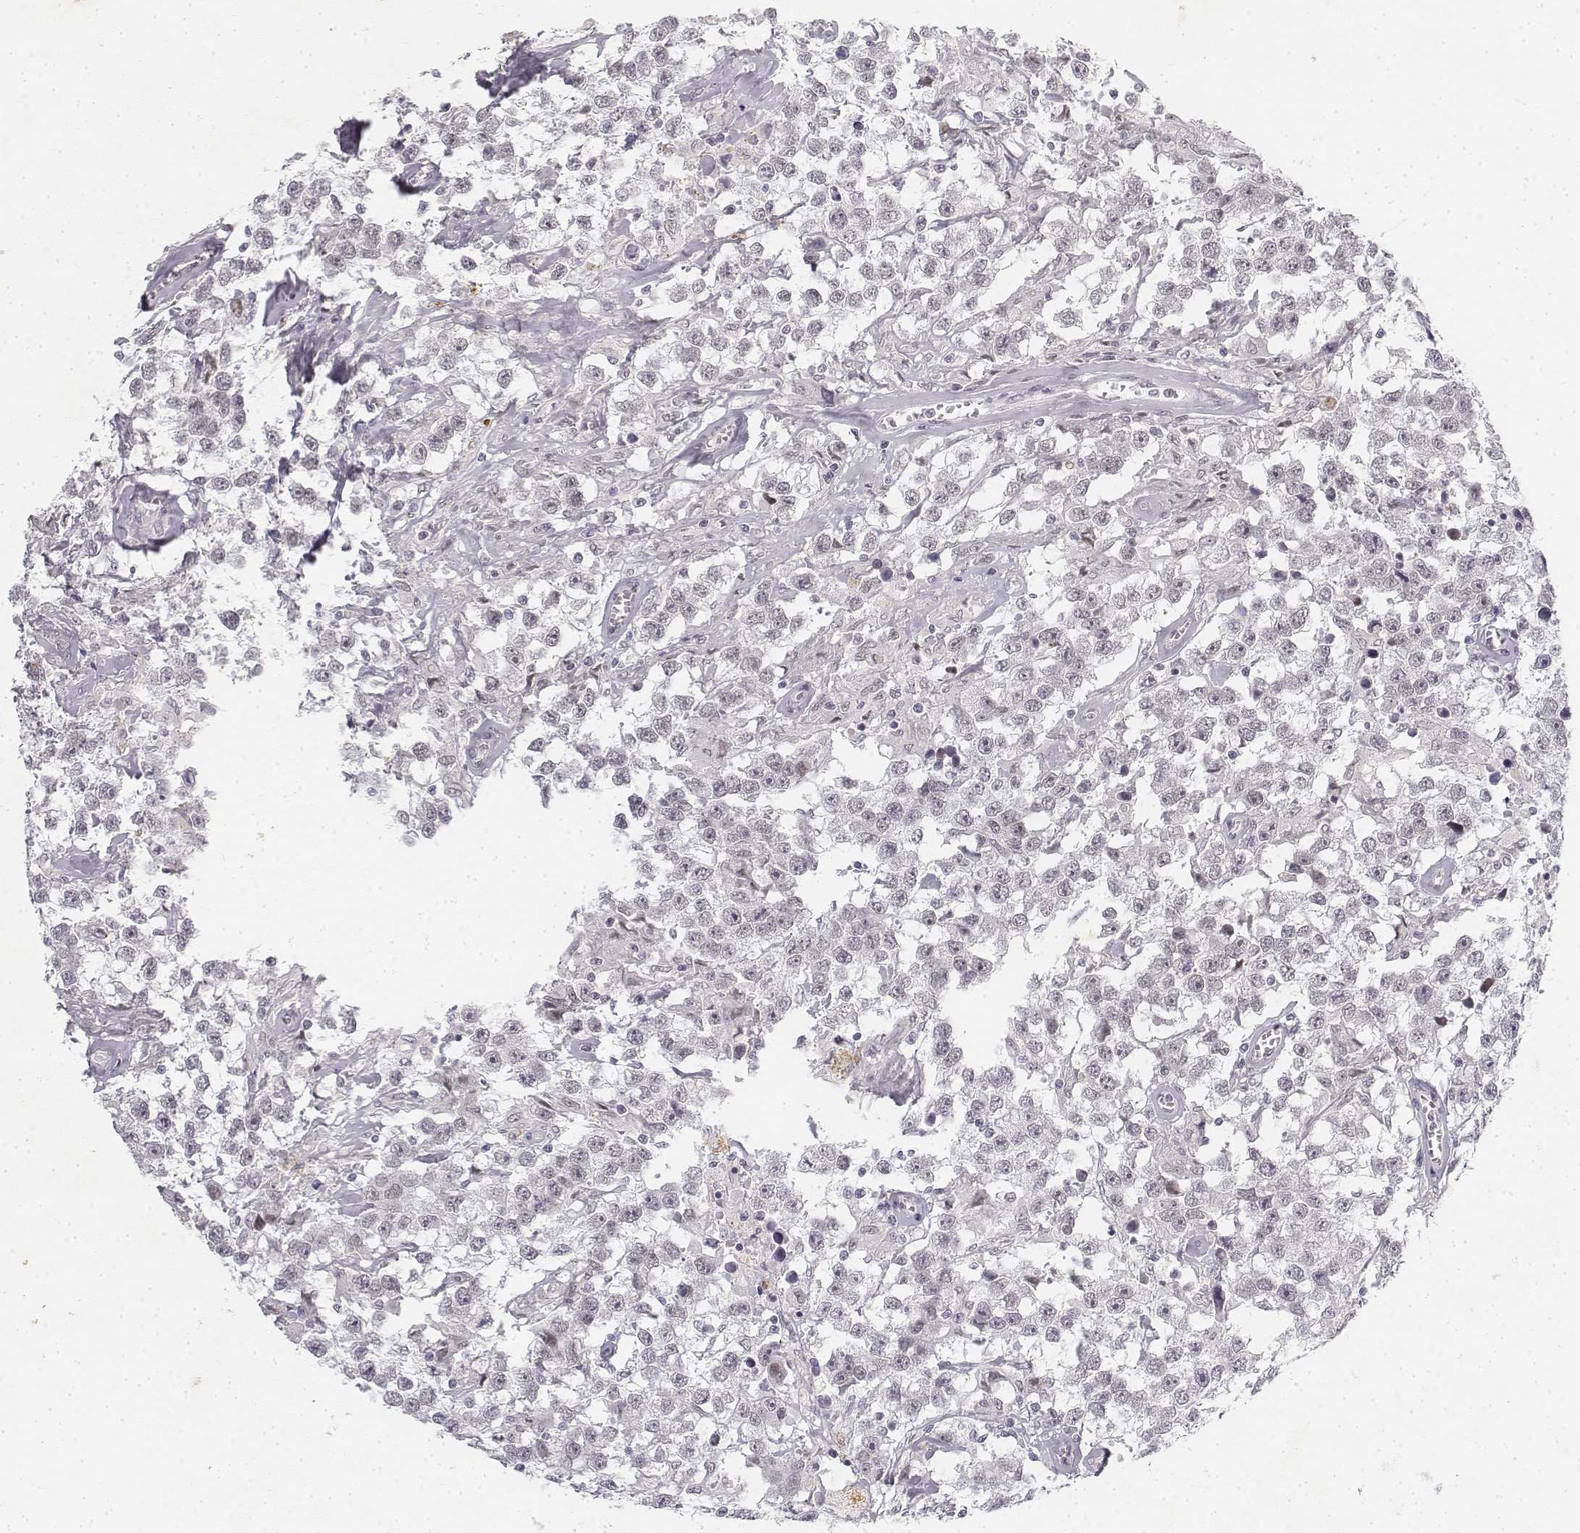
{"staining": {"intensity": "negative", "quantity": "none", "location": "none"}, "tissue": "testis cancer", "cell_type": "Tumor cells", "image_type": "cancer", "snomed": [{"axis": "morphology", "description": "Seminoma, NOS"}, {"axis": "topography", "description": "Testis"}], "caption": "High magnification brightfield microscopy of testis cancer (seminoma) stained with DAB (3,3'-diaminobenzidine) (brown) and counterstained with hematoxylin (blue): tumor cells show no significant positivity.", "gene": "KRT84", "patient": {"sex": "male", "age": 43}}